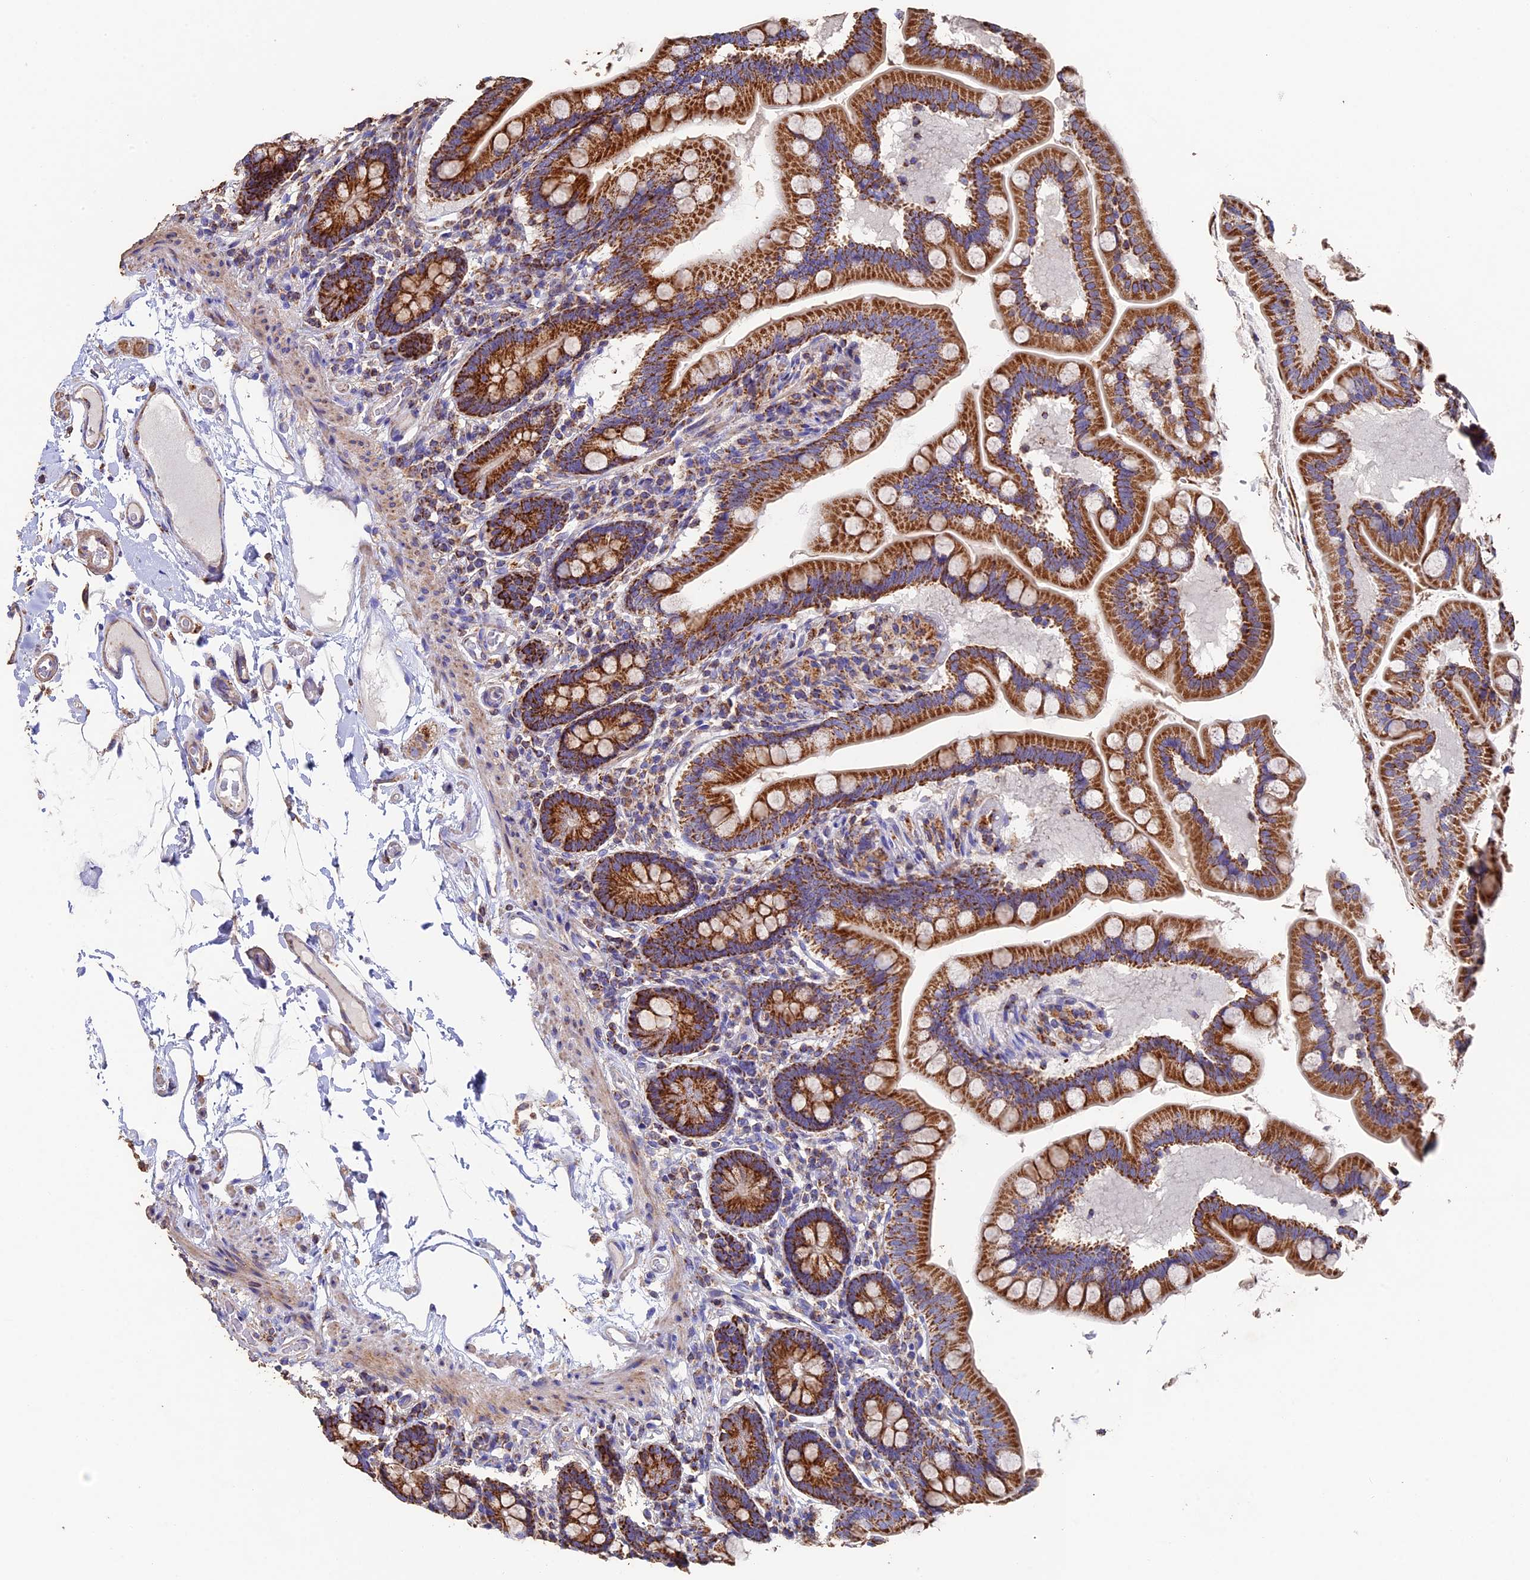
{"staining": {"intensity": "strong", "quantity": ">75%", "location": "cytoplasmic/membranous"}, "tissue": "small intestine", "cell_type": "Glandular cells", "image_type": "normal", "snomed": [{"axis": "morphology", "description": "Normal tissue, NOS"}, {"axis": "topography", "description": "Small intestine"}], "caption": "IHC staining of benign small intestine, which shows high levels of strong cytoplasmic/membranous staining in approximately >75% of glandular cells indicating strong cytoplasmic/membranous protein staining. The staining was performed using DAB (brown) for protein detection and nuclei were counterstained in hematoxylin (blue).", "gene": "ADAT1", "patient": {"sex": "female", "age": 64}}